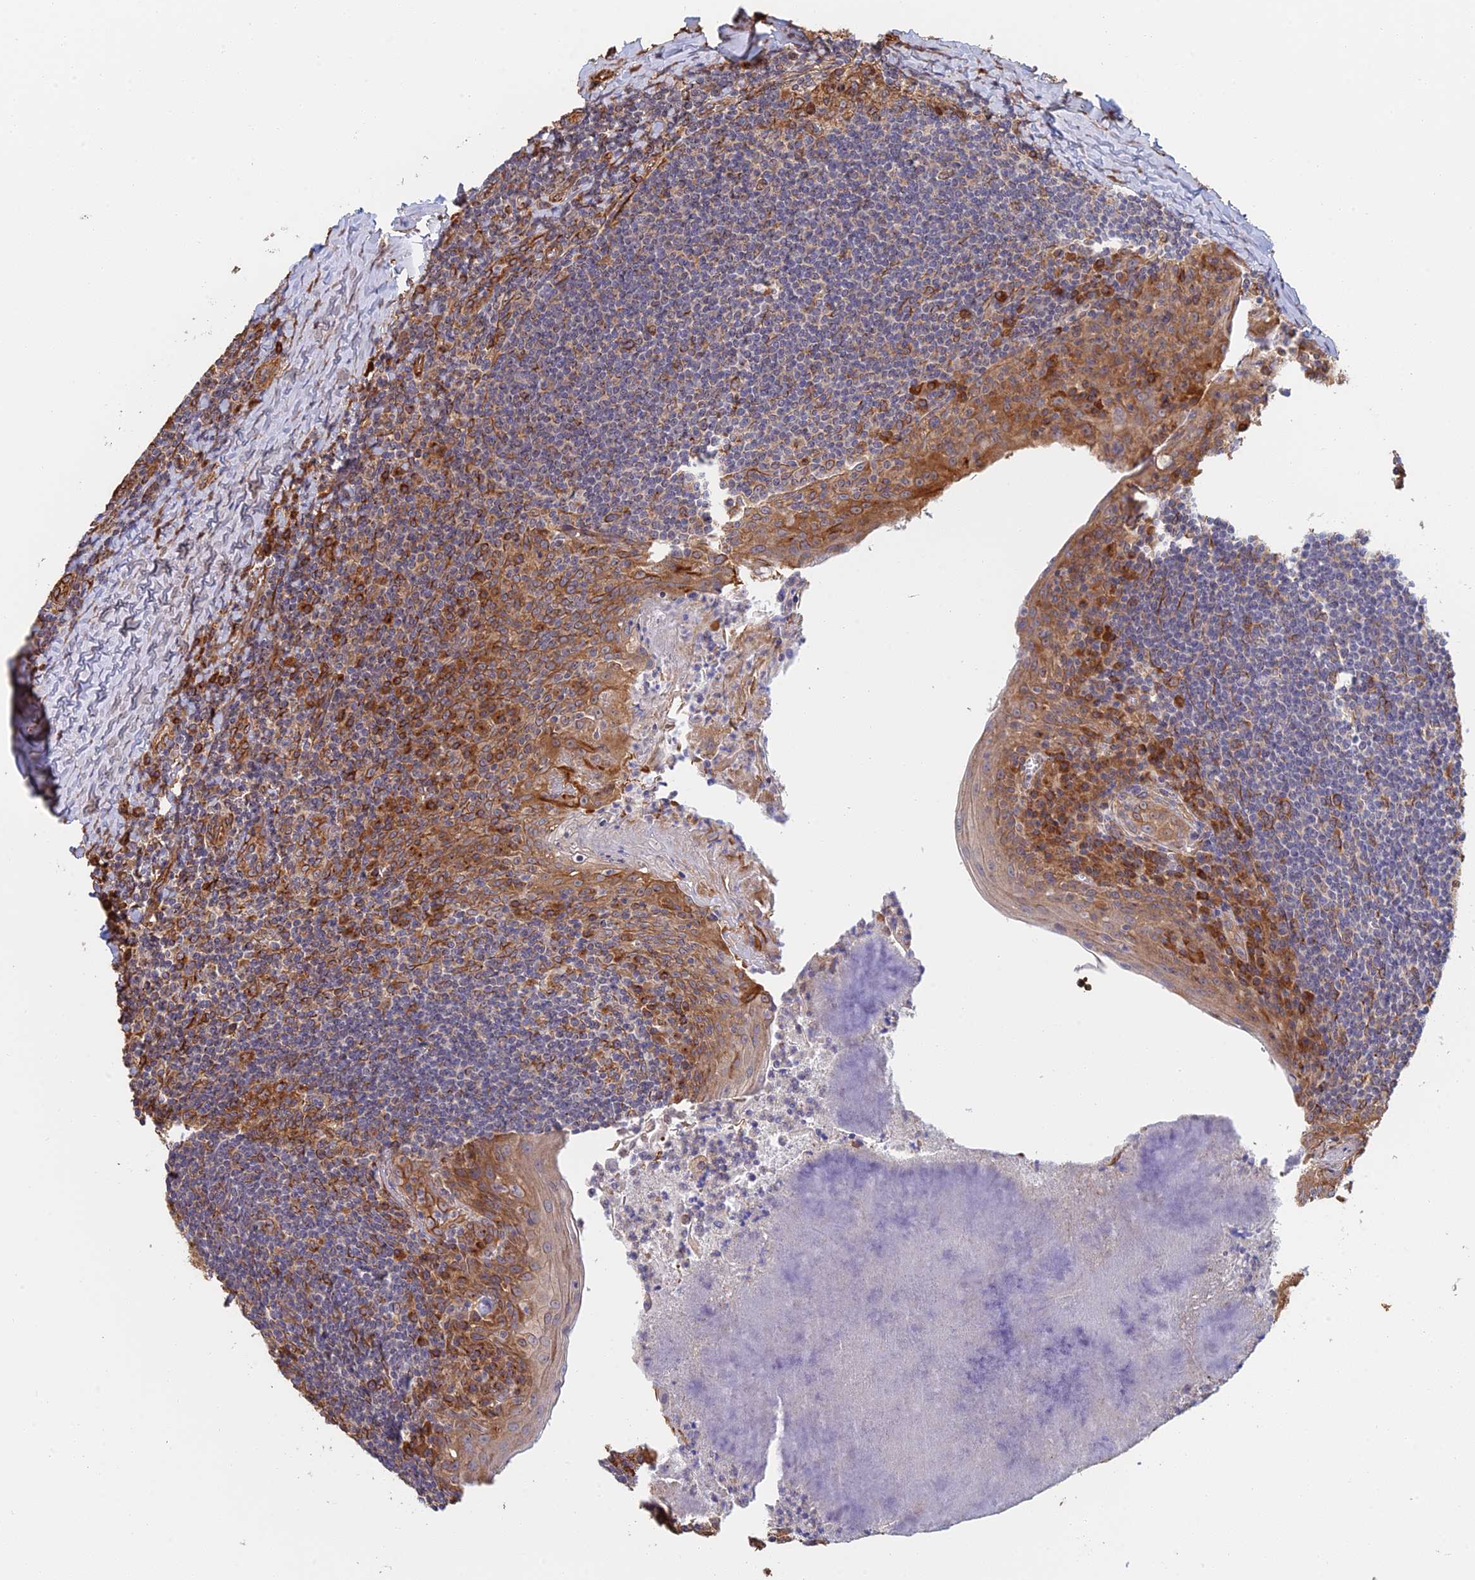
{"staining": {"intensity": "strong", "quantity": ">75%", "location": "cytoplasmic/membranous"}, "tissue": "tonsil", "cell_type": "Germinal center cells", "image_type": "normal", "snomed": [{"axis": "morphology", "description": "Normal tissue, NOS"}, {"axis": "topography", "description": "Tonsil"}], "caption": "Immunohistochemistry (IHC) (DAB (3,3'-diaminobenzidine)) staining of normal tonsil displays strong cytoplasmic/membranous protein staining in about >75% of germinal center cells.", "gene": "WBP11", "patient": {"sex": "male", "age": 27}}